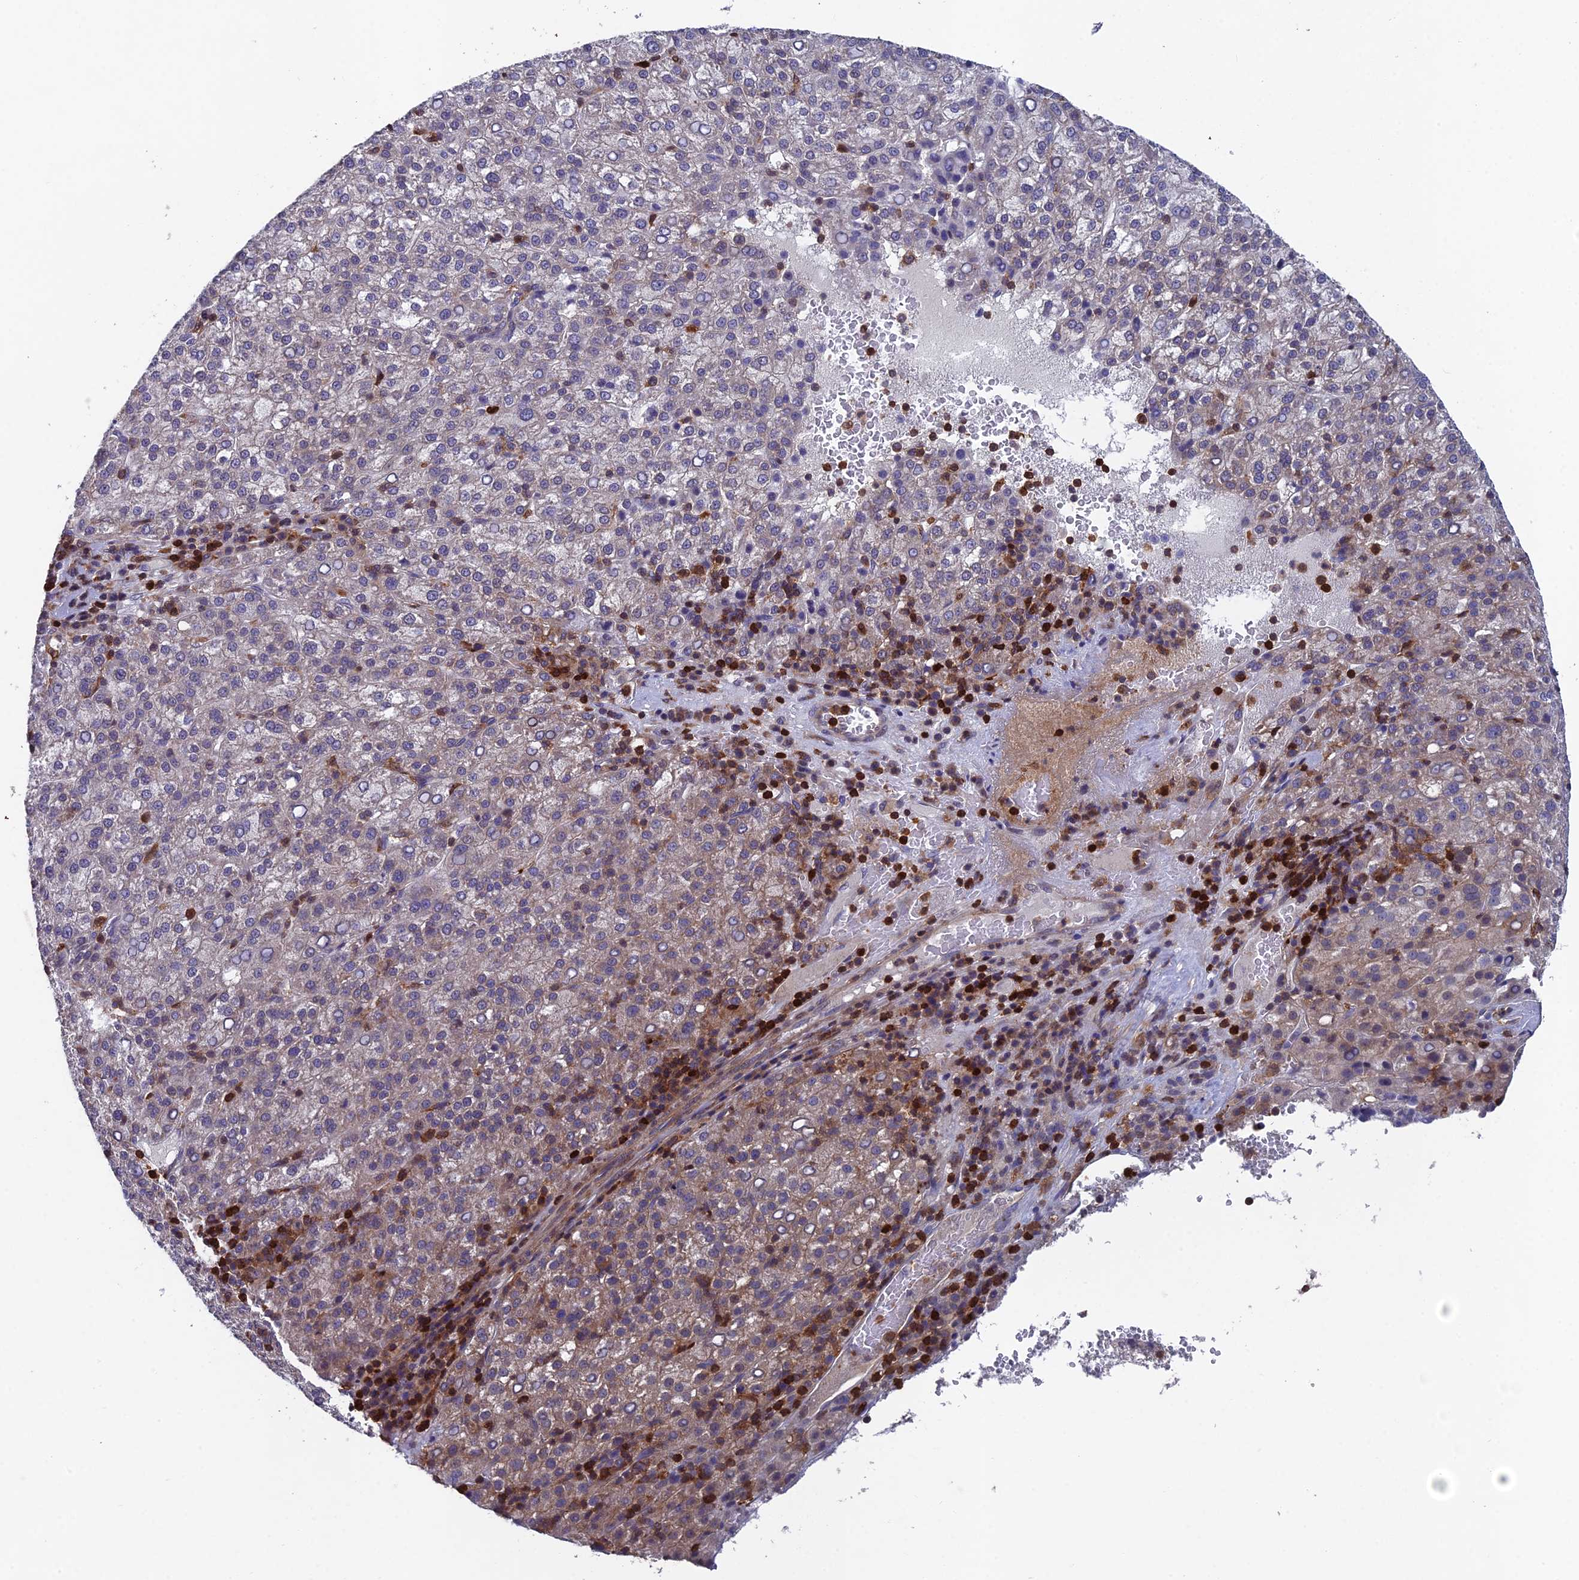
{"staining": {"intensity": "weak", "quantity": "25%-75%", "location": "cytoplasmic/membranous"}, "tissue": "liver cancer", "cell_type": "Tumor cells", "image_type": "cancer", "snomed": [{"axis": "morphology", "description": "Carcinoma, Hepatocellular, NOS"}, {"axis": "topography", "description": "Liver"}], "caption": "About 25%-75% of tumor cells in liver hepatocellular carcinoma show weak cytoplasmic/membranous protein expression as visualized by brown immunohistochemical staining.", "gene": "GALK2", "patient": {"sex": "female", "age": 58}}